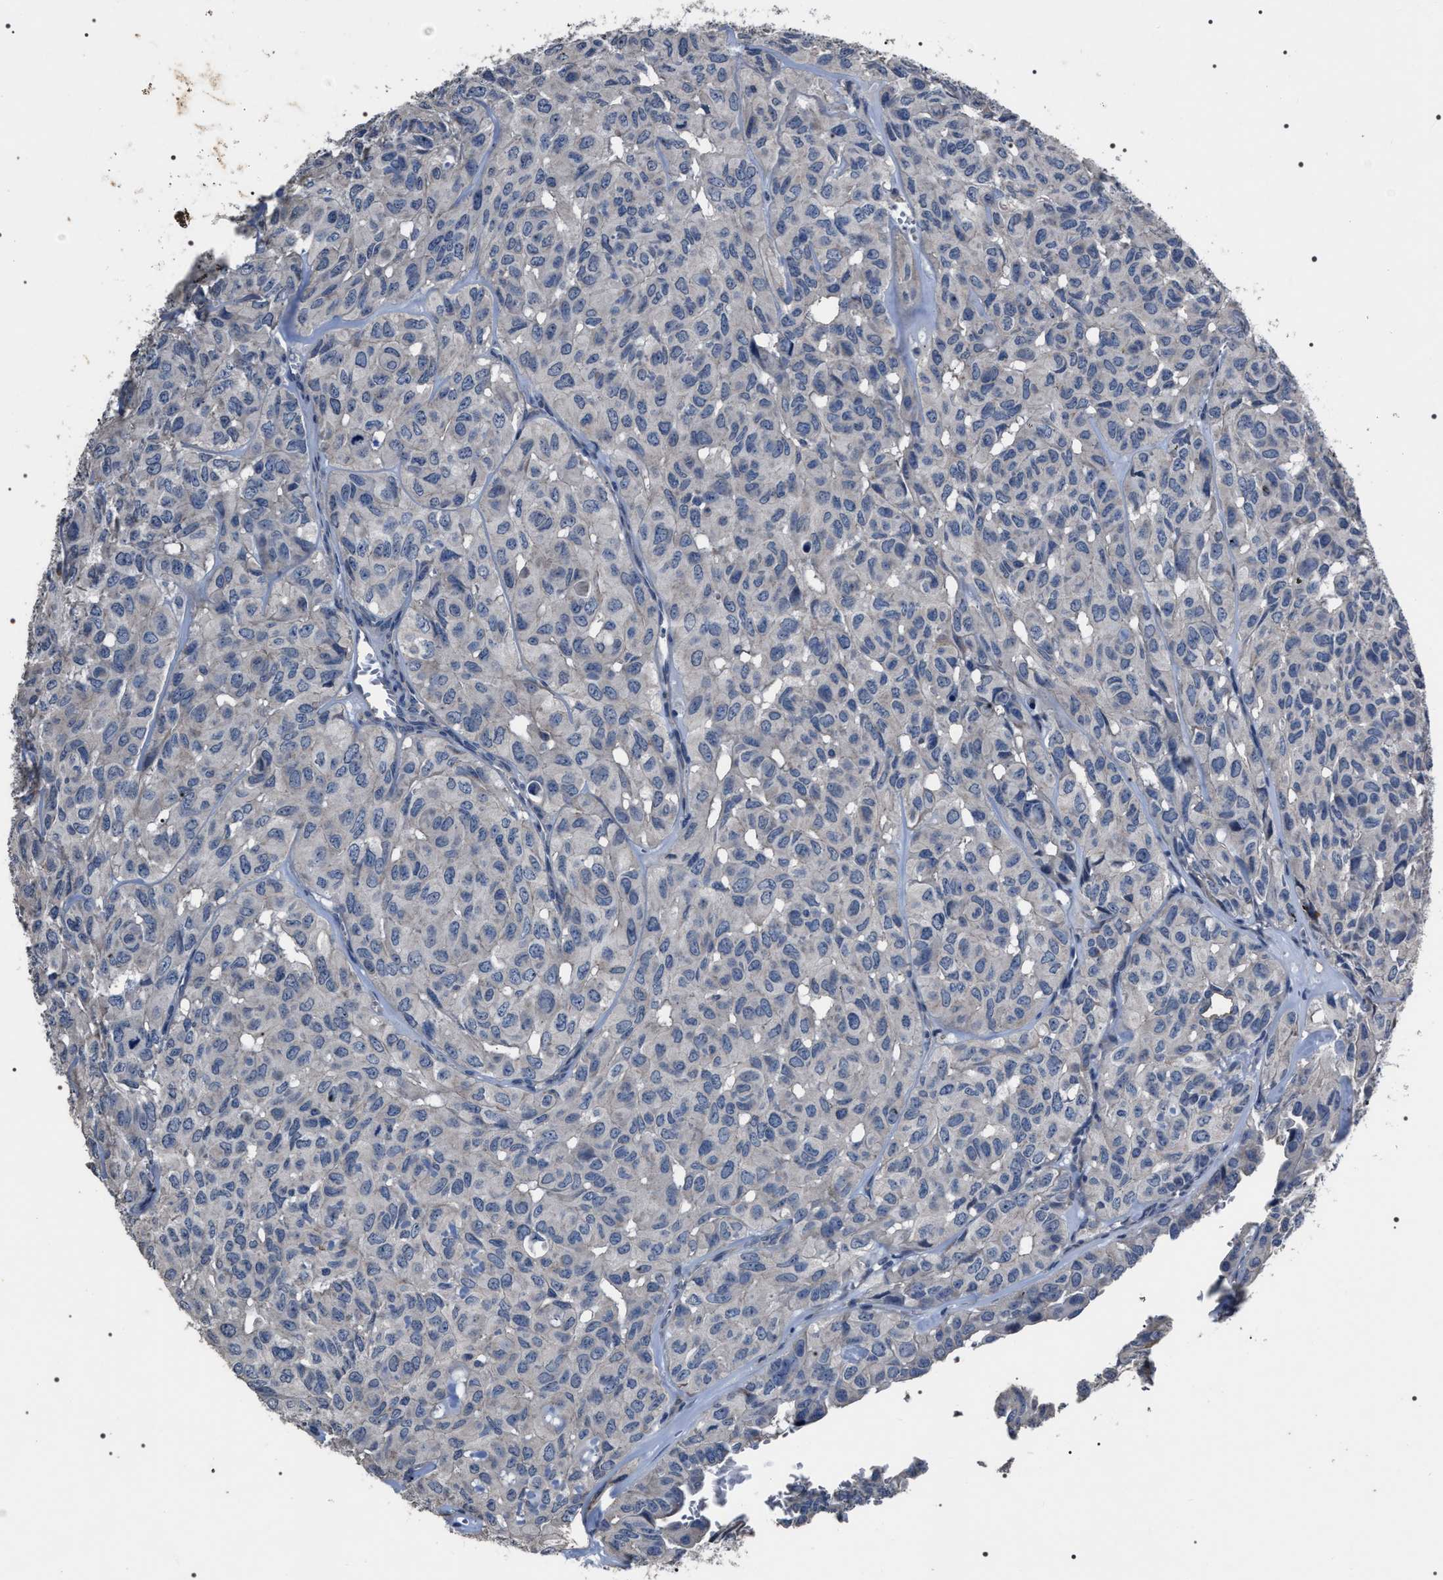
{"staining": {"intensity": "negative", "quantity": "none", "location": "none"}, "tissue": "head and neck cancer", "cell_type": "Tumor cells", "image_type": "cancer", "snomed": [{"axis": "morphology", "description": "Adenocarcinoma, NOS"}, {"axis": "topography", "description": "Salivary gland, NOS"}, {"axis": "topography", "description": "Head-Neck"}], "caption": "Immunohistochemistry (IHC) photomicrograph of human head and neck cancer stained for a protein (brown), which reveals no positivity in tumor cells.", "gene": "TRIM54", "patient": {"sex": "female", "age": 76}}